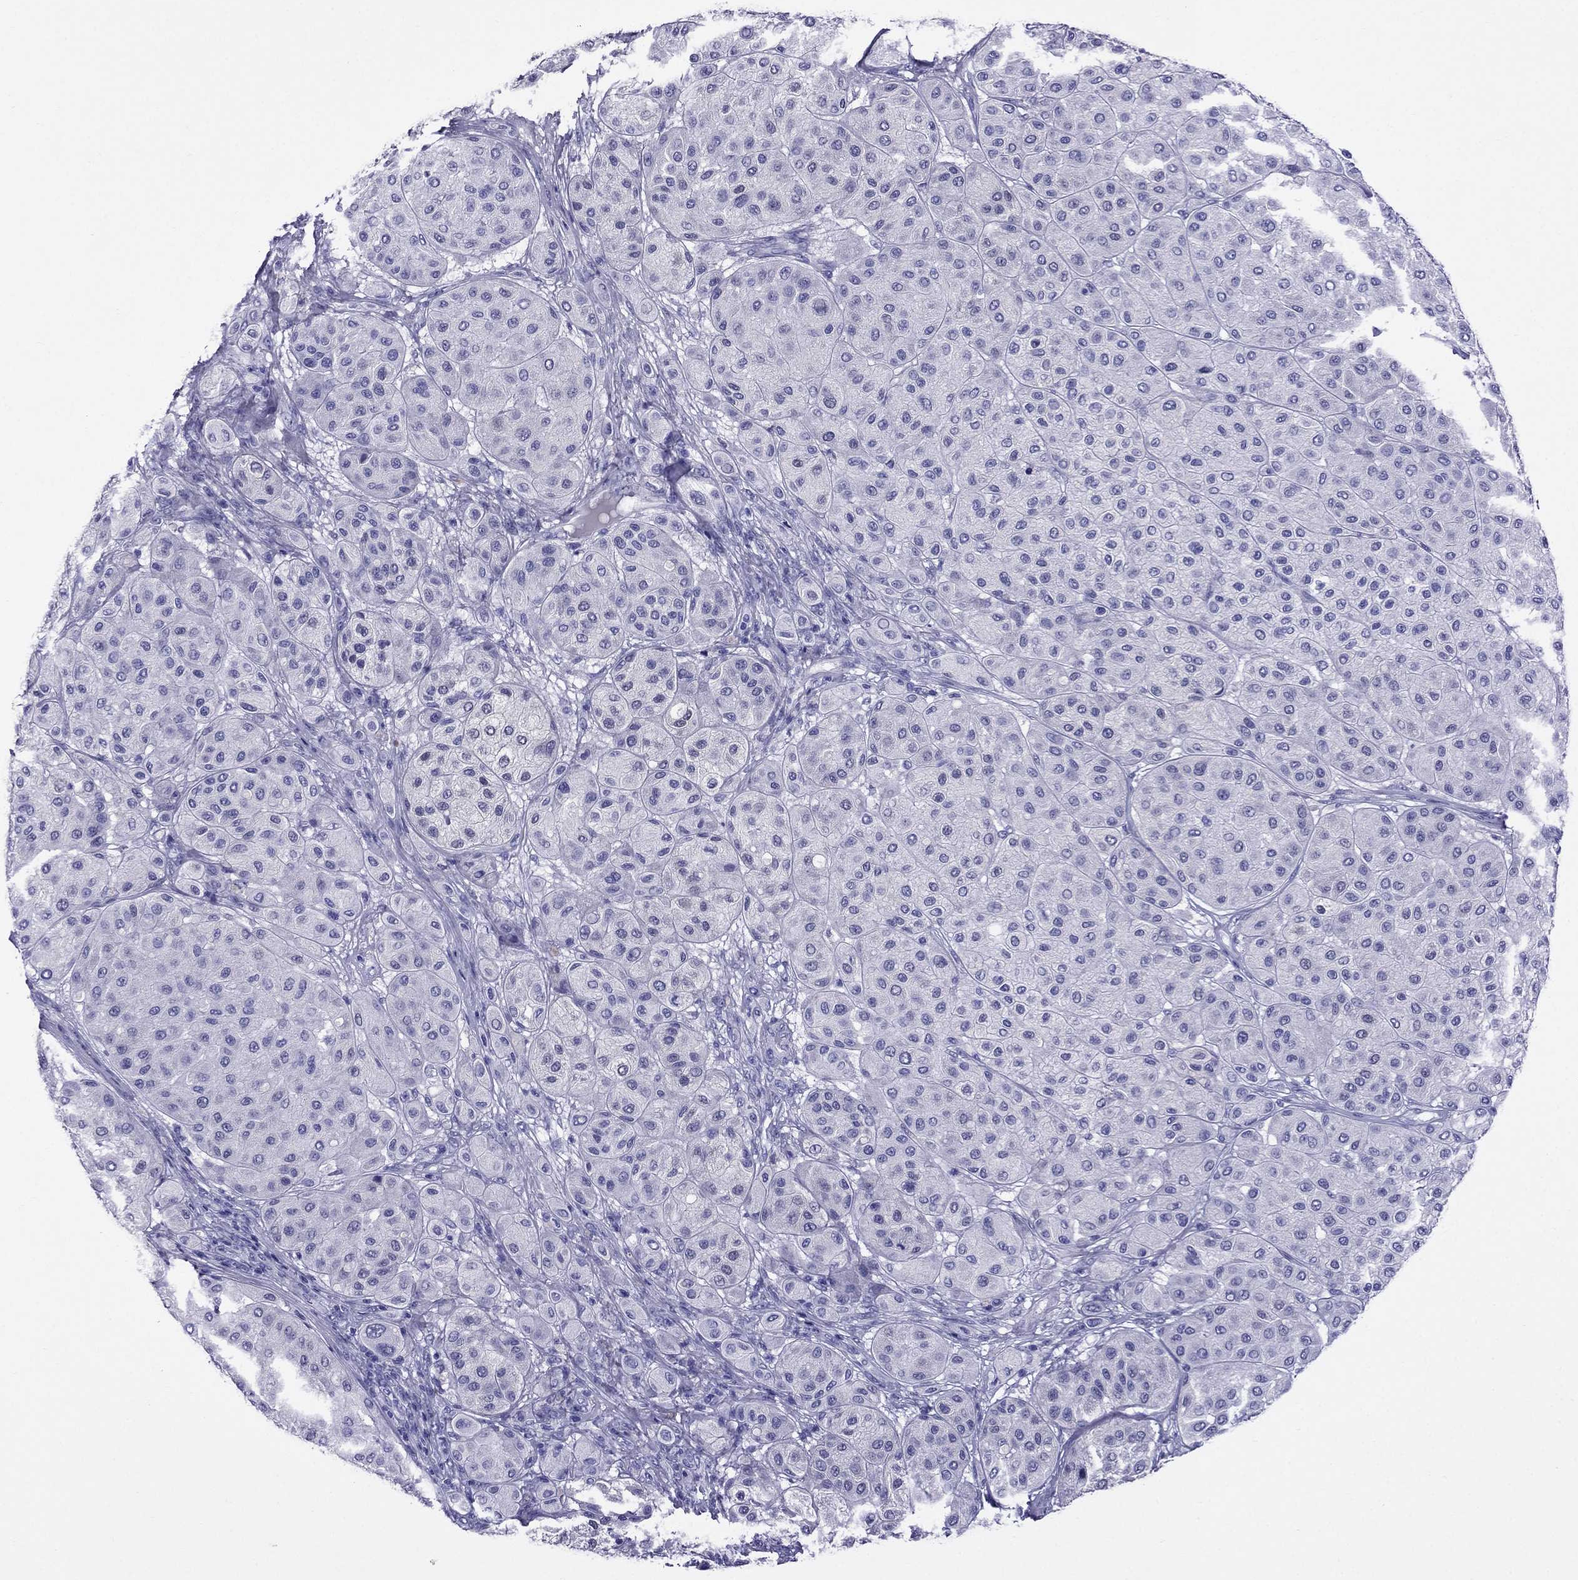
{"staining": {"intensity": "negative", "quantity": "none", "location": "none"}, "tissue": "melanoma", "cell_type": "Tumor cells", "image_type": "cancer", "snomed": [{"axis": "morphology", "description": "Malignant melanoma, Metastatic site"}, {"axis": "topography", "description": "Smooth muscle"}], "caption": "Protein analysis of melanoma reveals no significant staining in tumor cells.", "gene": "CRYBA1", "patient": {"sex": "male", "age": 41}}